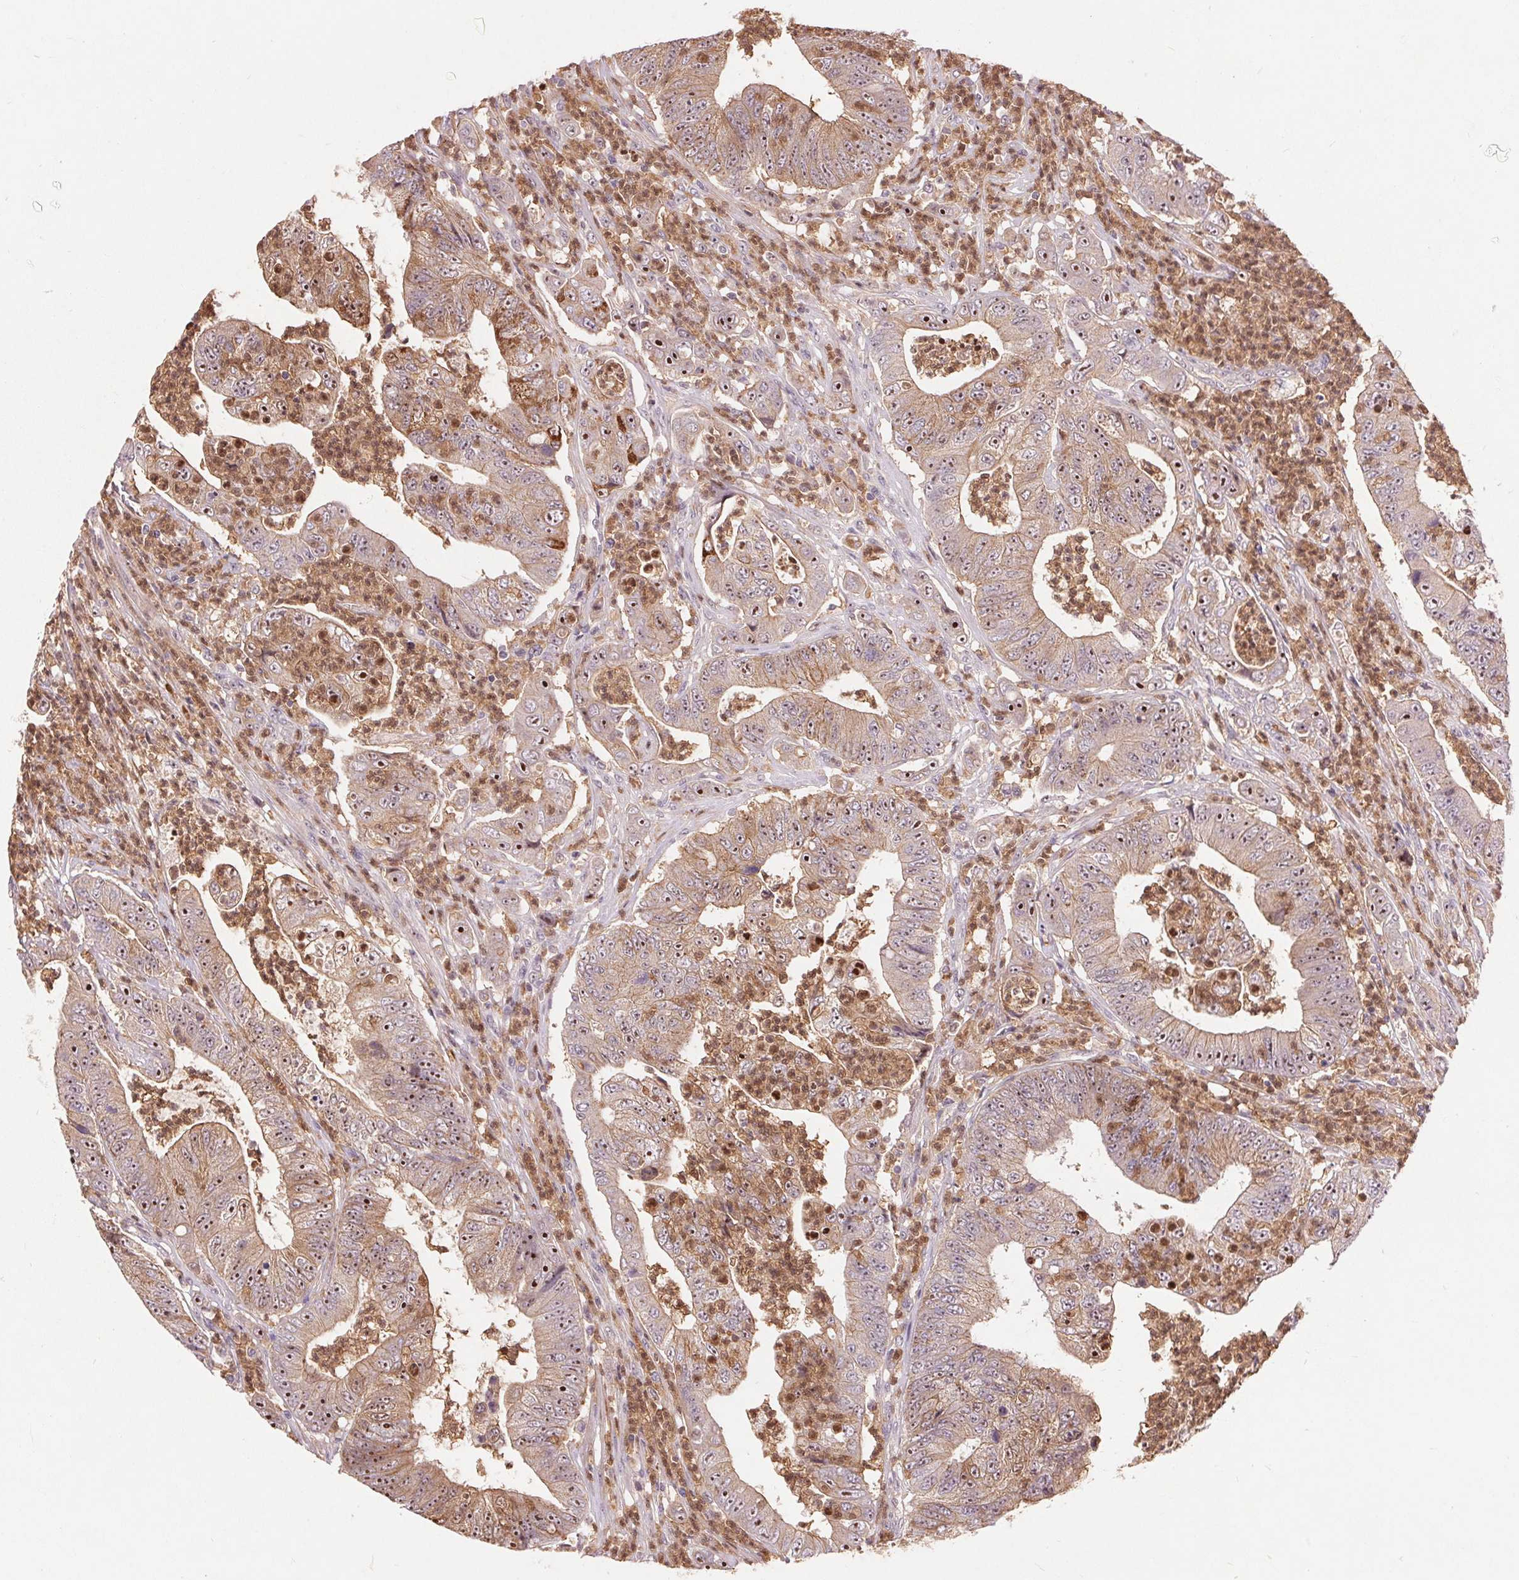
{"staining": {"intensity": "weak", "quantity": "25%-75%", "location": "cytoplasmic/membranous,nuclear"}, "tissue": "colorectal cancer", "cell_type": "Tumor cells", "image_type": "cancer", "snomed": [{"axis": "morphology", "description": "Adenocarcinoma, NOS"}, {"axis": "topography", "description": "Colon"}], "caption": "Immunohistochemistry staining of adenocarcinoma (colorectal), which reveals low levels of weak cytoplasmic/membranous and nuclear expression in approximately 25%-75% of tumor cells indicating weak cytoplasmic/membranous and nuclear protein positivity. The staining was performed using DAB (brown) for protein detection and nuclei were counterstained in hematoxylin (blue).", "gene": "RANBP3L", "patient": {"sex": "female", "age": 48}}